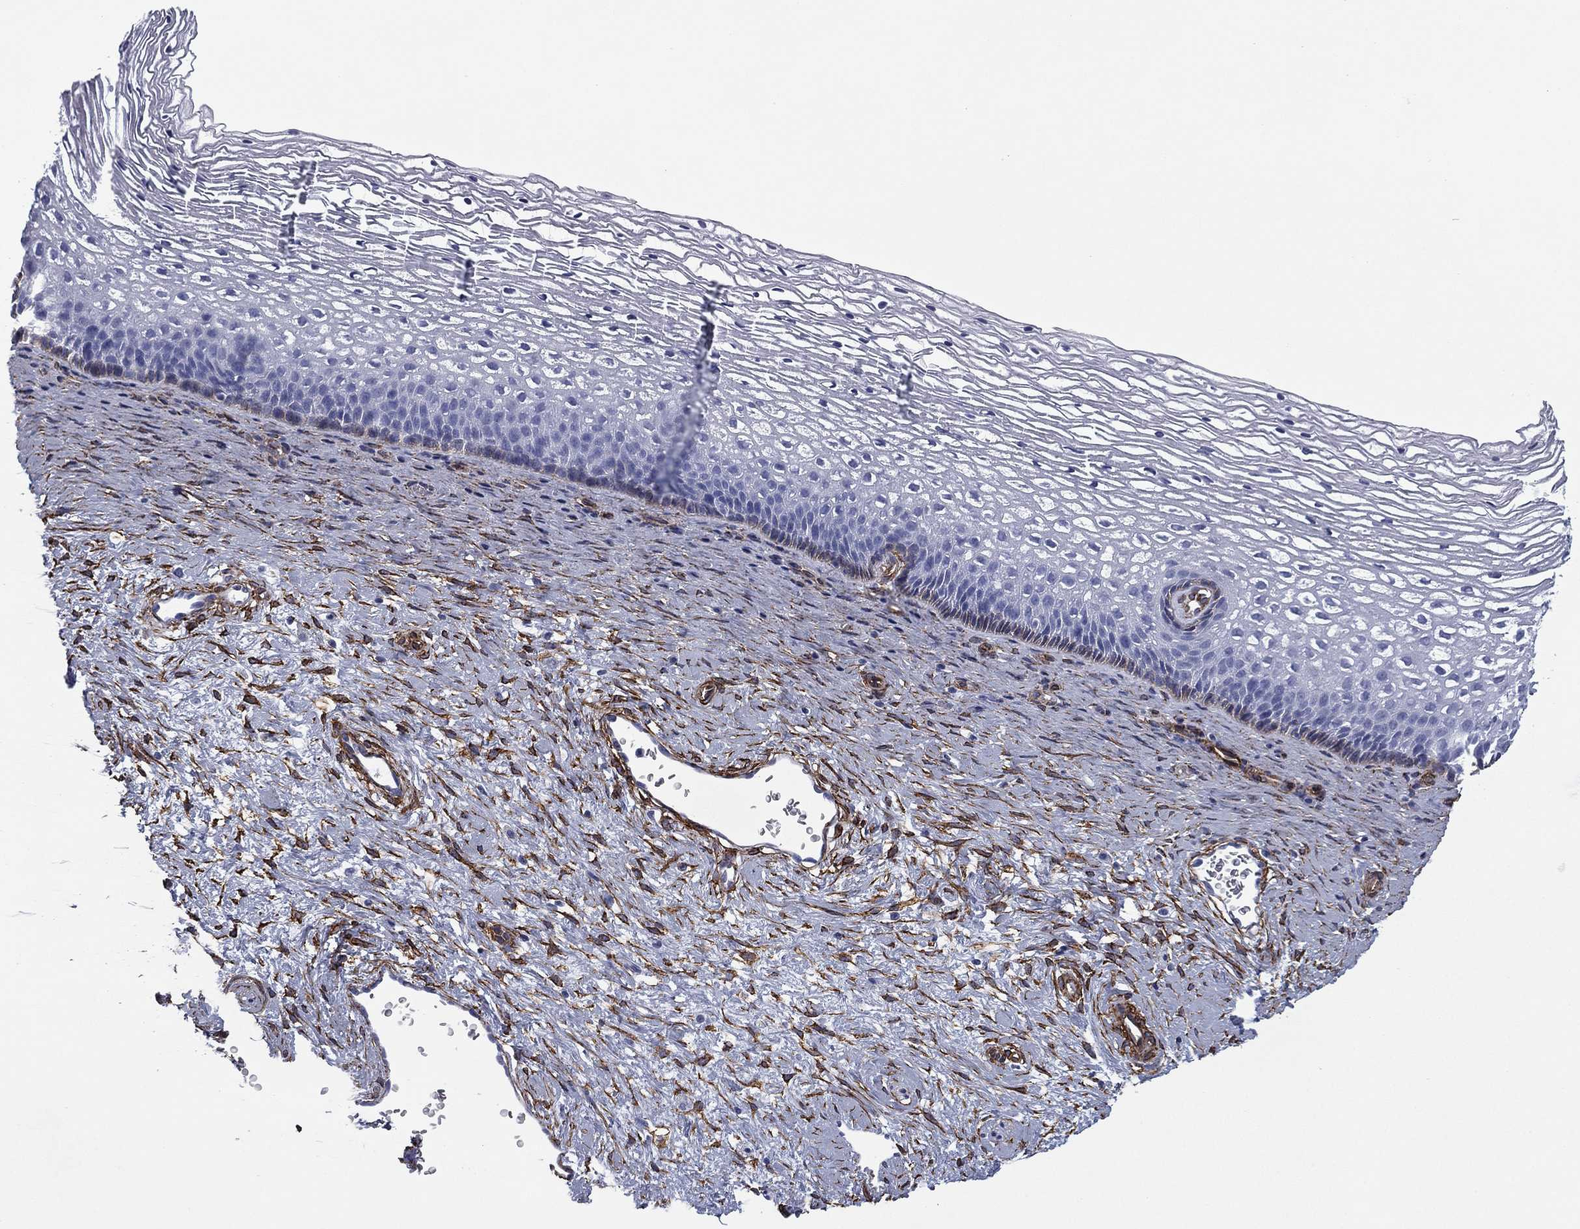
{"staining": {"intensity": "negative", "quantity": "none", "location": "none"}, "tissue": "cervix", "cell_type": "Glandular cells", "image_type": "normal", "snomed": [{"axis": "morphology", "description": "Normal tissue, NOS"}, {"axis": "topography", "description": "Cervix"}], "caption": "The image exhibits no significant staining in glandular cells of cervix. (DAB (3,3'-diaminobenzidine) IHC with hematoxylin counter stain).", "gene": "CAVIN3", "patient": {"sex": "female", "age": 34}}